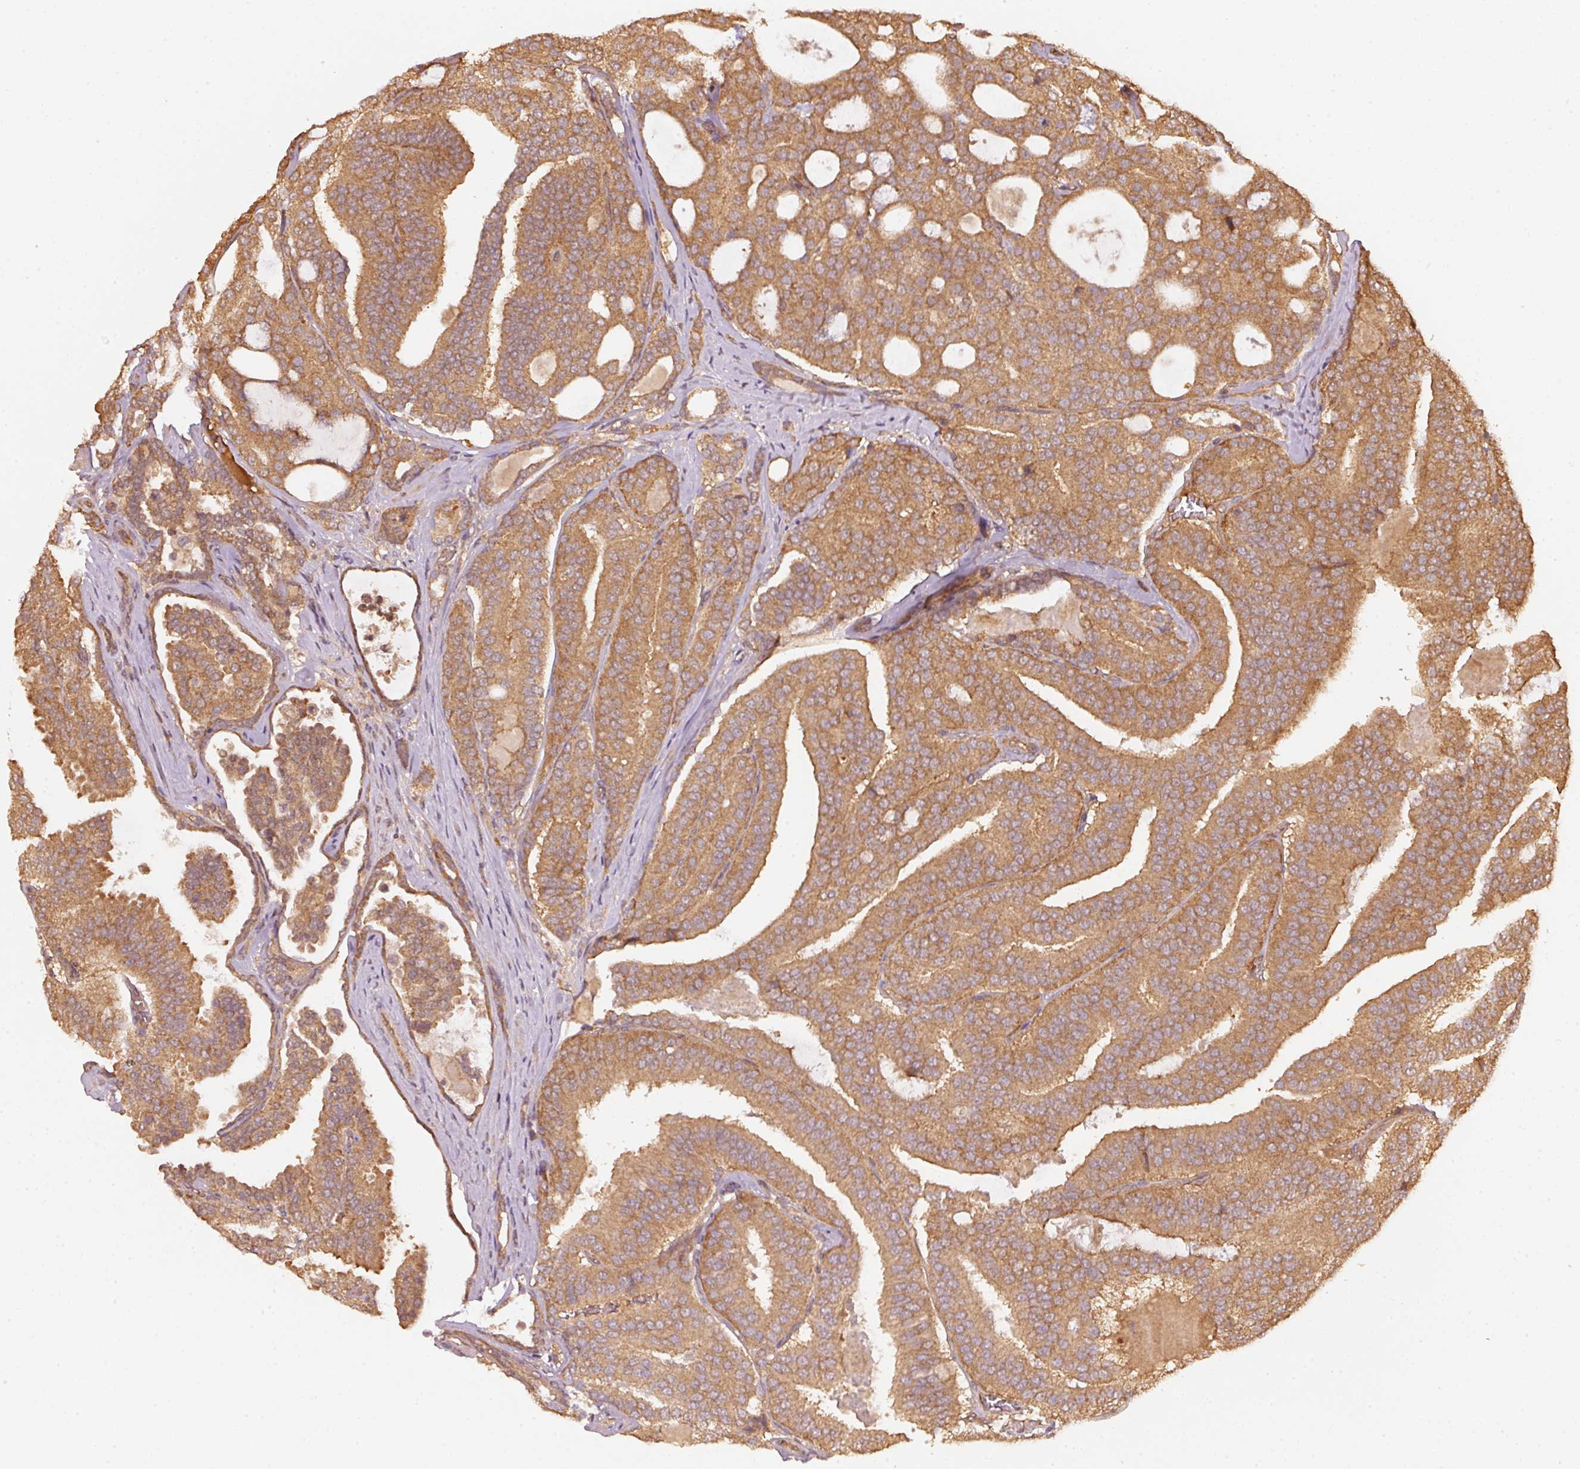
{"staining": {"intensity": "moderate", "quantity": ">75%", "location": "cytoplasmic/membranous"}, "tissue": "prostate cancer", "cell_type": "Tumor cells", "image_type": "cancer", "snomed": [{"axis": "morphology", "description": "Adenocarcinoma, High grade"}, {"axis": "topography", "description": "Prostate"}], "caption": "Immunohistochemical staining of prostate cancer exhibits medium levels of moderate cytoplasmic/membranous positivity in about >75% of tumor cells.", "gene": "STAU1", "patient": {"sex": "male", "age": 65}}